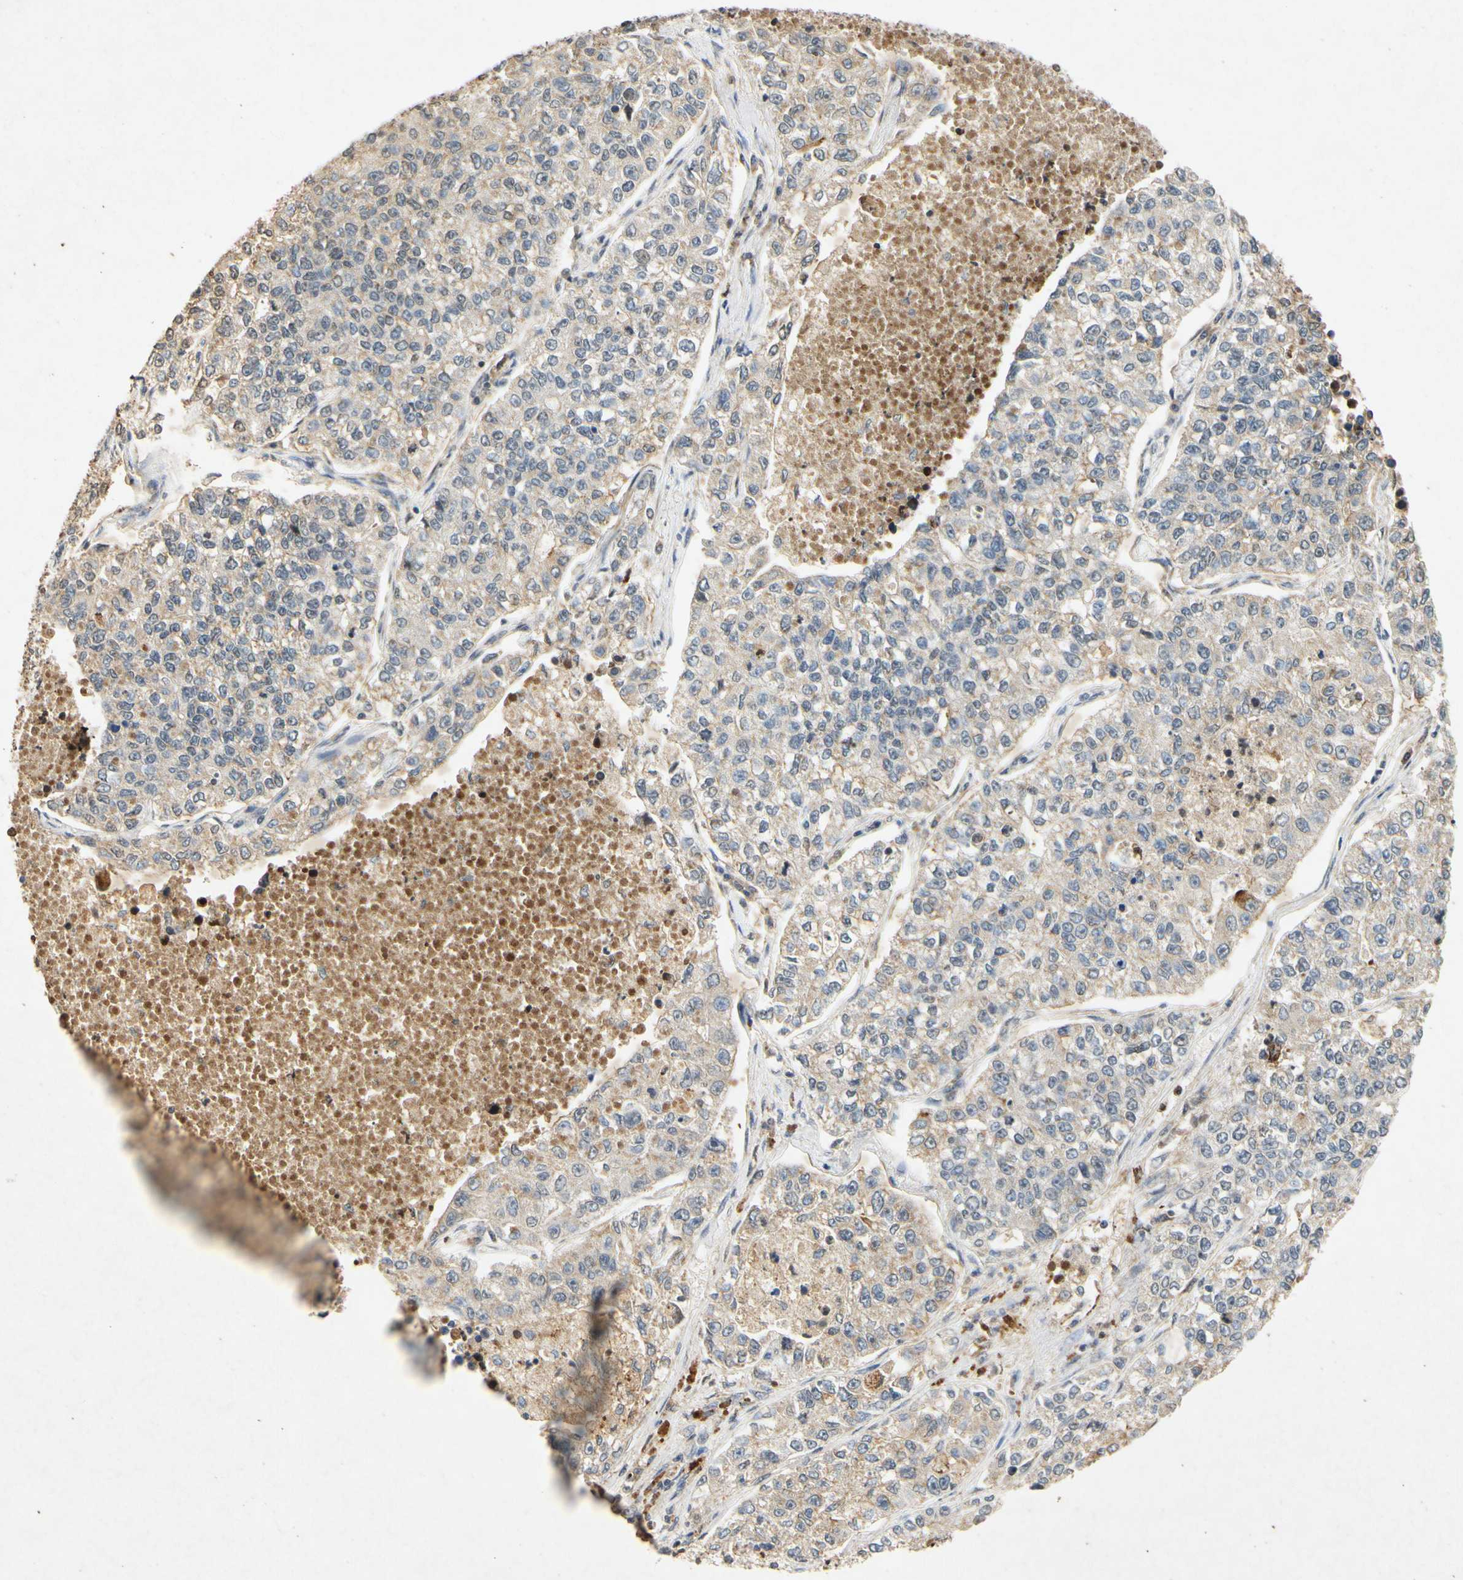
{"staining": {"intensity": "weak", "quantity": ">75%", "location": "cytoplasmic/membranous"}, "tissue": "lung cancer", "cell_type": "Tumor cells", "image_type": "cancer", "snomed": [{"axis": "morphology", "description": "Adenocarcinoma, NOS"}, {"axis": "topography", "description": "Lung"}], "caption": "An immunohistochemistry (IHC) micrograph of tumor tissue is shown. Protein staining in brown highlights weak cytoplasmic/membranous positivity in lung cancer within tumor cells. Nuclei are stained in blue.", "gene": "CP", "patient": {"sex": "male", "age": 49}}